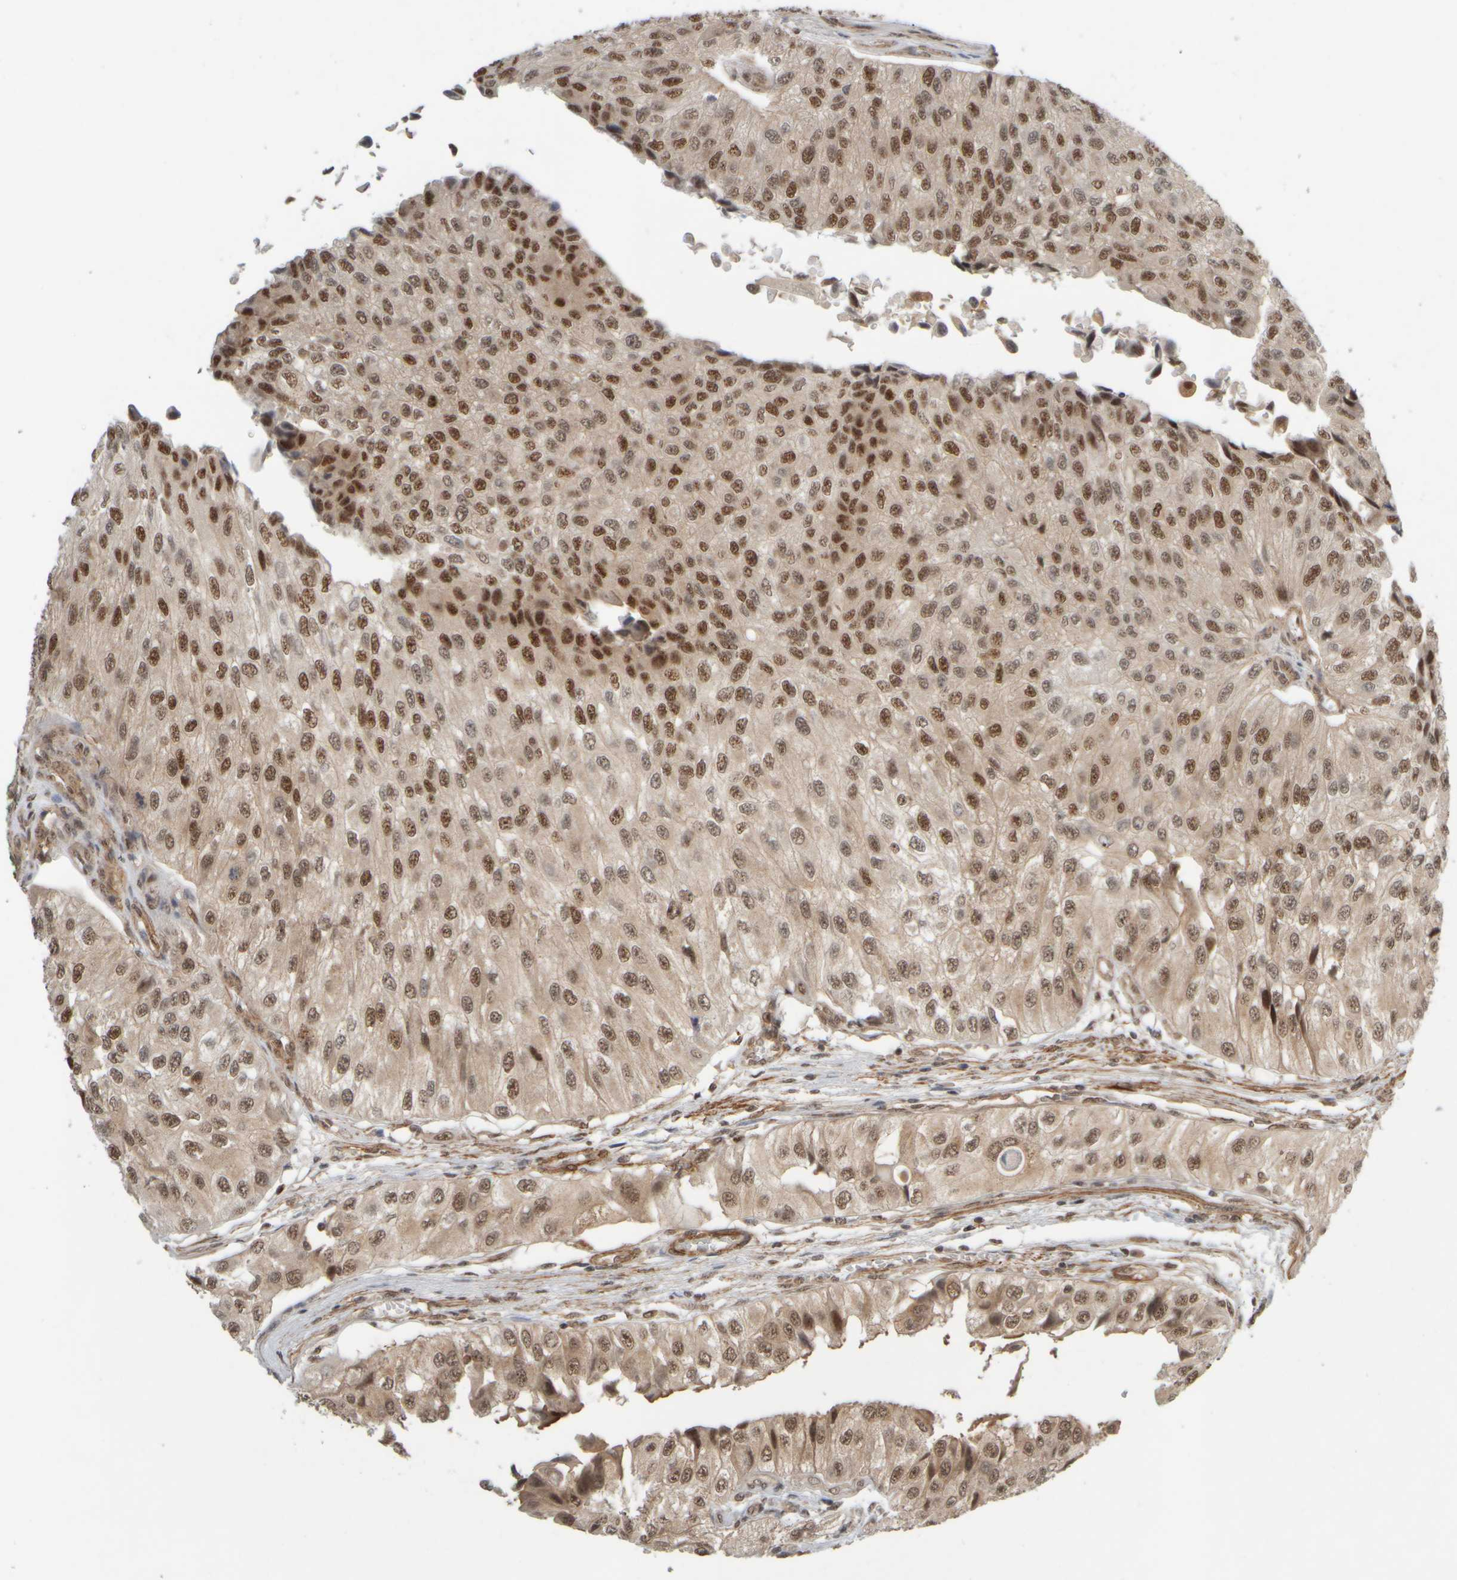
{"staining": {"intensity": "moderate", "quantity": ">75%", "location": "nuclear"}, "tissue": "urothelial cancer", "cell_type": "Tumor cells", "image_type": "cancer", "snomed": [{"axis": "morphology", "description": "Urothelial carcinoma, High grade"}, {"axis": "topography", "description": "Kidney"}, {"axis": "topography", "description": "Urinary bladder"}], "caption": "The immunohistochemical stain shows moderate nuclear expression in tumor cells of urothelial cancer tissue.", "gene": "SYNRG", "patient": {"sex": "male", "age": 77}}